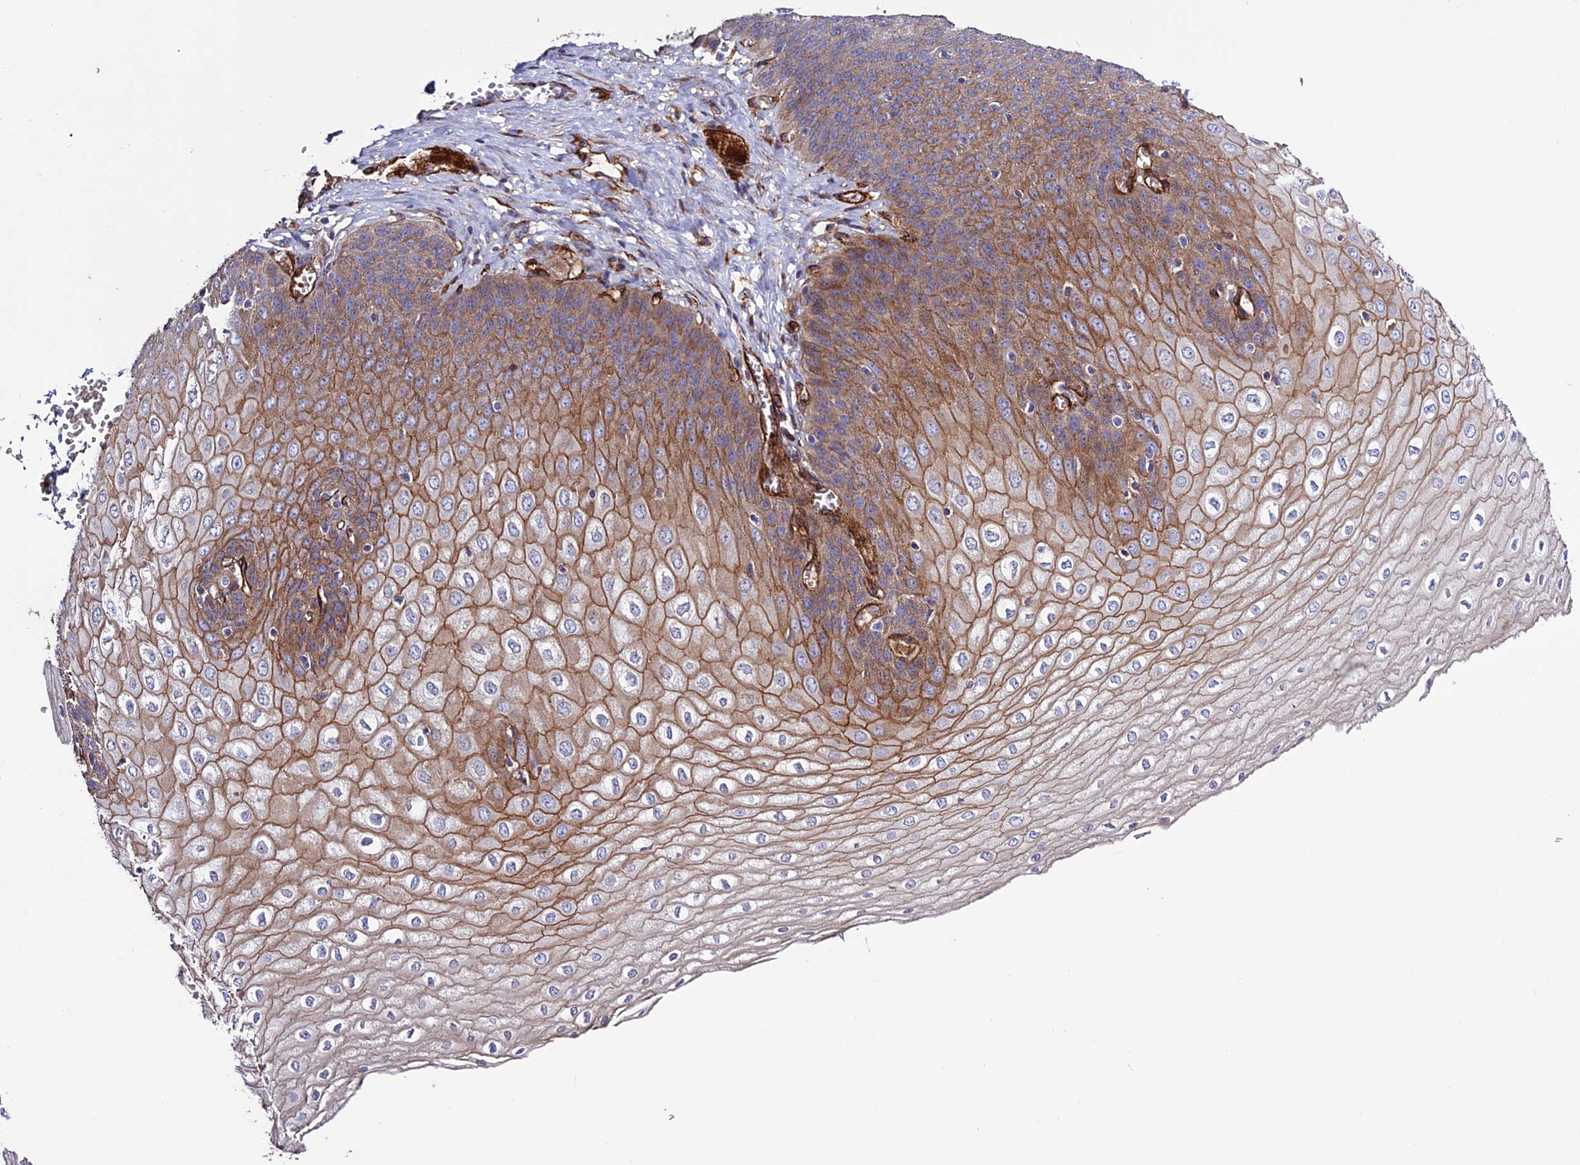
{"staining": {"intensity": "moderate", "quantity": ">75%", "location": "cytoplasmic/membranous"}, "tissue": "esophagus", "cell_type": "Squamous epithelial cells", "image_type": "normal", "snomed": [{"axis": "morphology", "description": "Normal tissue, NOS"}, {"axis": "topography", "description": "Esophagus"}], "caption": "DAB immunohistochemical staining of benign human esophagus demonstrates moderate cytoplasmic/membranous protein expression in approximately >75% of squamous epithelial cells.", "gene": "REX1BD", "patient": {"sex": "male", "age": 60}}